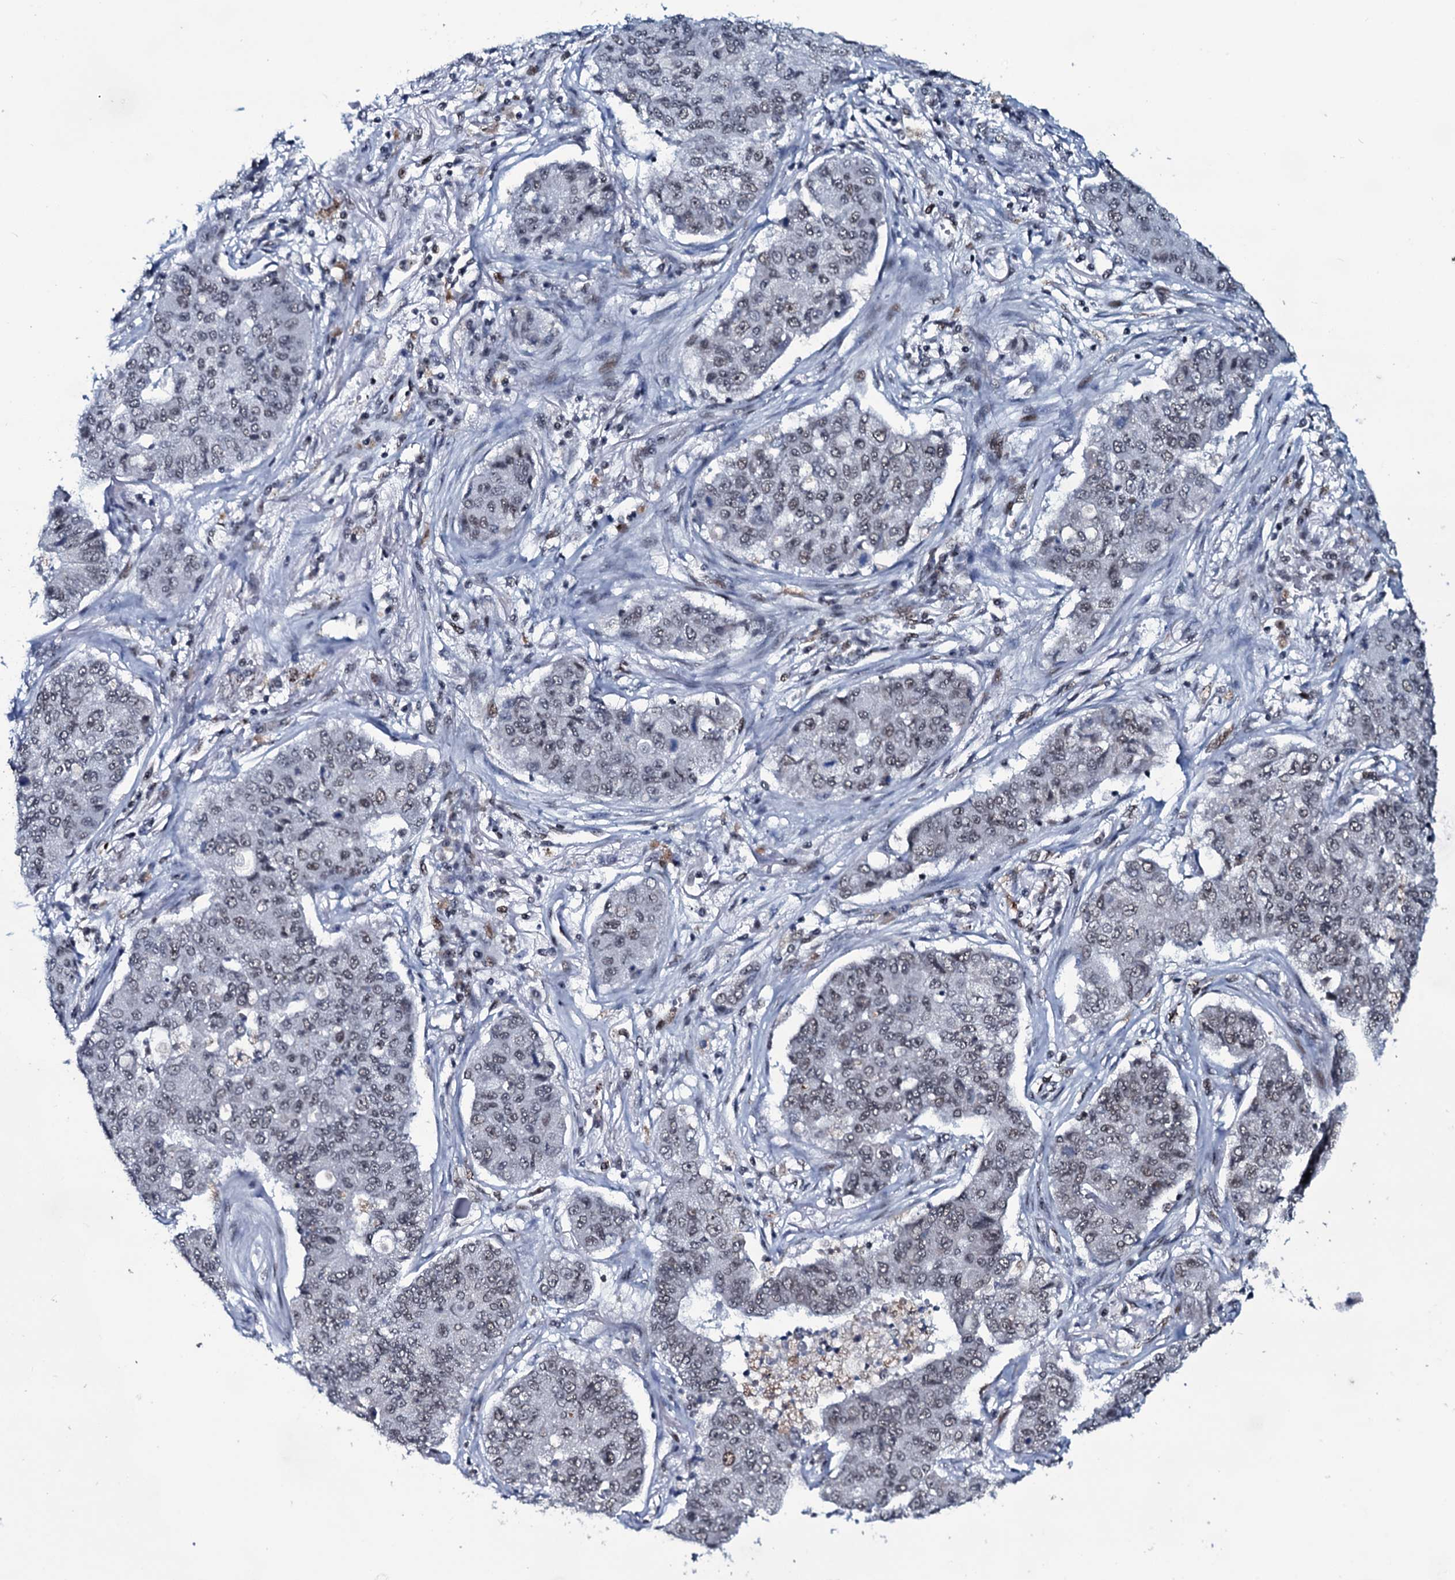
{"staining": {"intensity": "weak", "quantity": "<25%", "location": "nuclear"}, "tissue": "lung cancer", "cell_type": "Tumor cells", "image_type": "cancer", "snomed": [{"axis": "morphology", "description": "Squamous cell carcinoma, NOS"}, {"axis": "topography", "description": "Lung"}], "caption": "Tumor cells show no significant positivity in lung cancer (squamous cell carcinoma).", "gene": "ZMIZ2", "patient": {"sex": "male", "age": 74}}